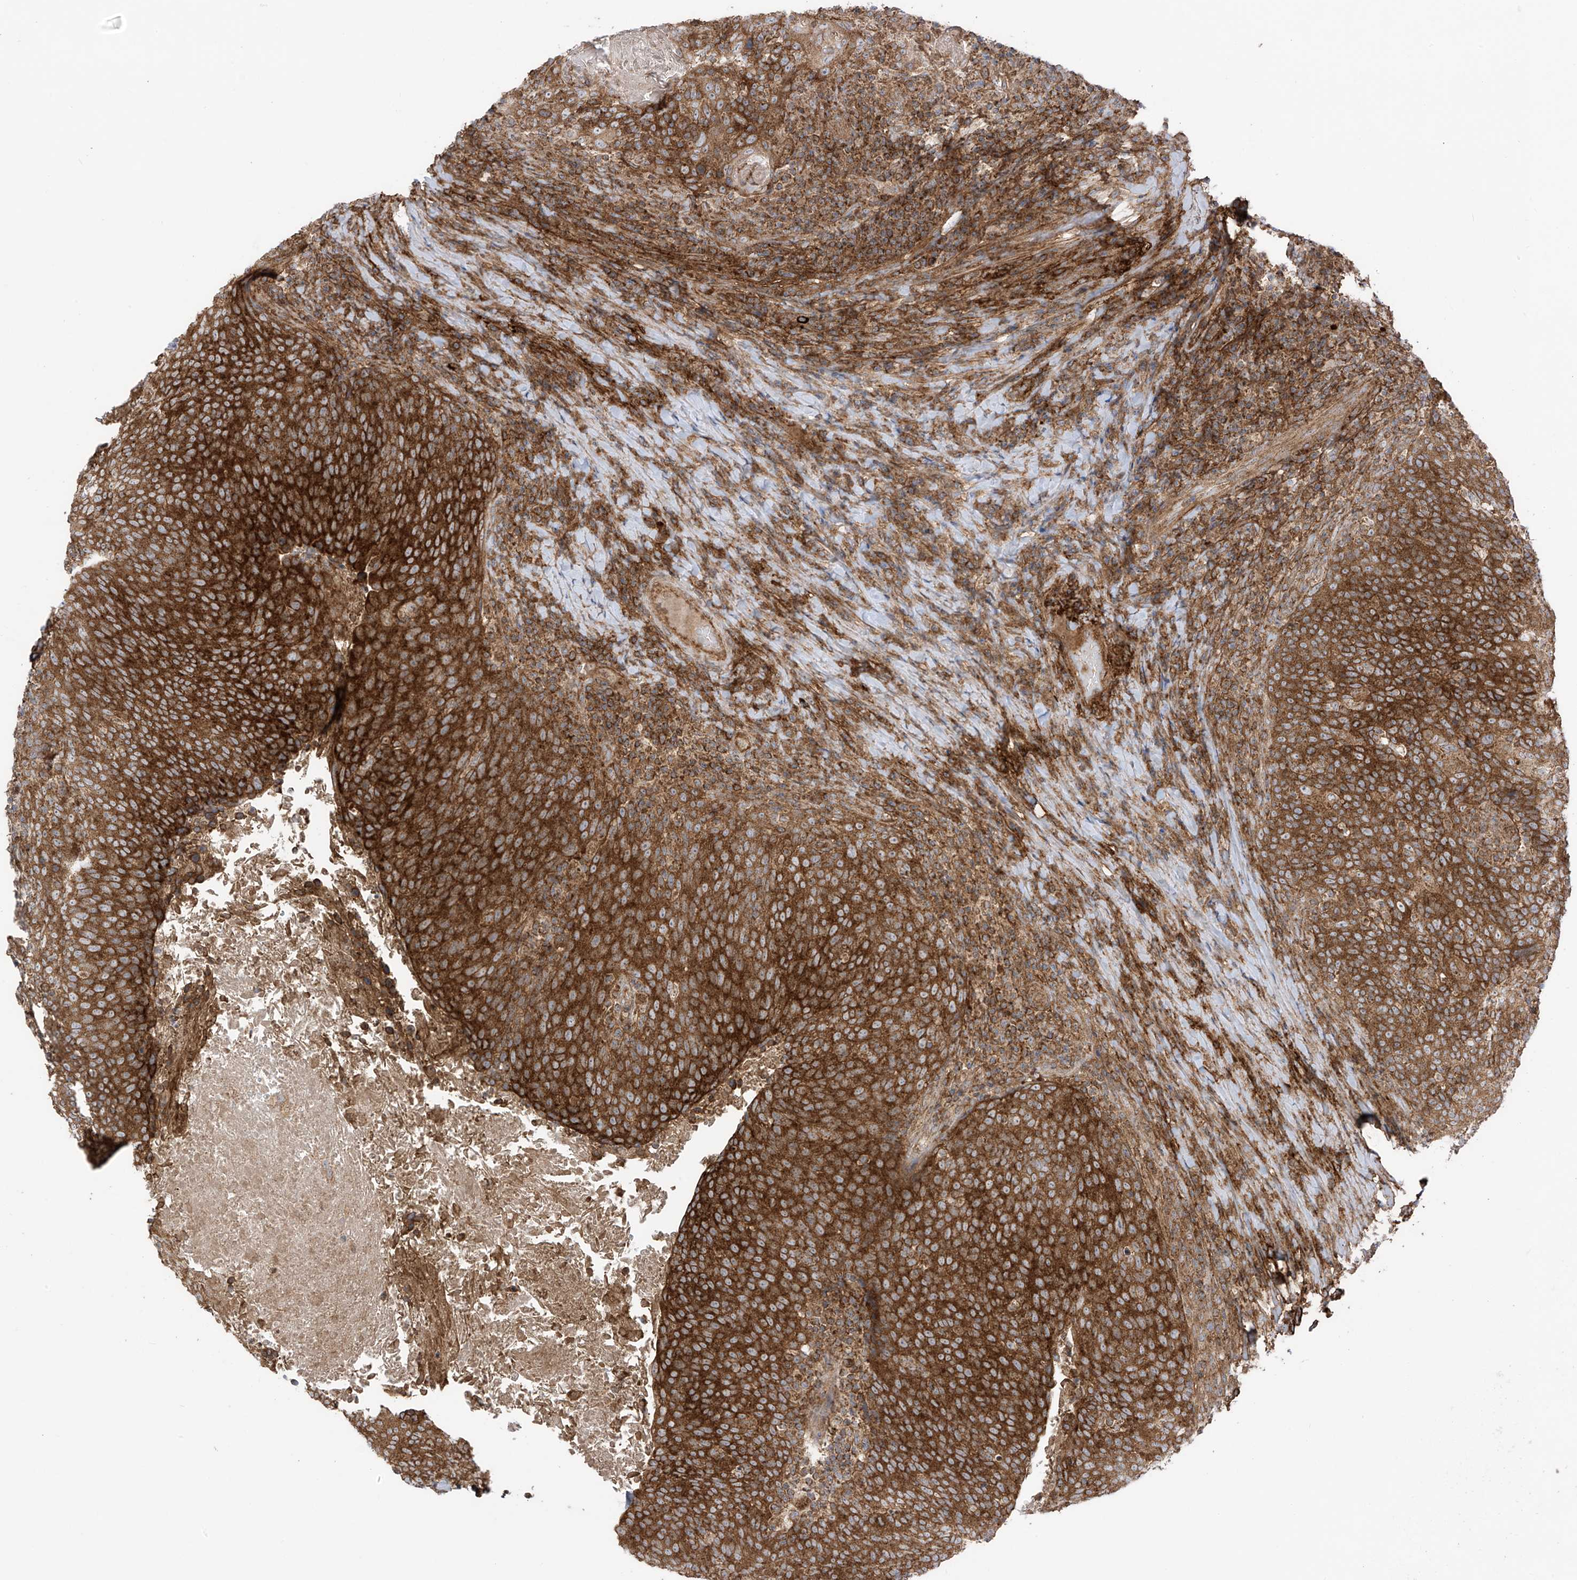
{"staining": {"intensity": "strong", "quantity": ">75%", "location": "cytoplasmic/membranous"}, "tissue": "head and neck cancer", "cell_type": "Tumor cells", "image_type": "cancer", "snomed": [{"axis": "morphology", "description": "Squamous cell carcinoma, NOS"}, {"axis": "morphology", "description": "Squamous cell carcinoma, metastatic, NOS"}, {"axis": "topography", "description": "Lymph node"}, {"axis": "topography", "description": "Head-Neck"}], "caption": "A high-resolution photomicrograph shows immunohistochemistry staining of squamous cell carcinoma (head and neck), which demonstrates strong cytoplasmic/membranous expression in approximately >75% of tumor cells.", "gene": "REPS1", "patient": {"sex": "male", "age": 62}}